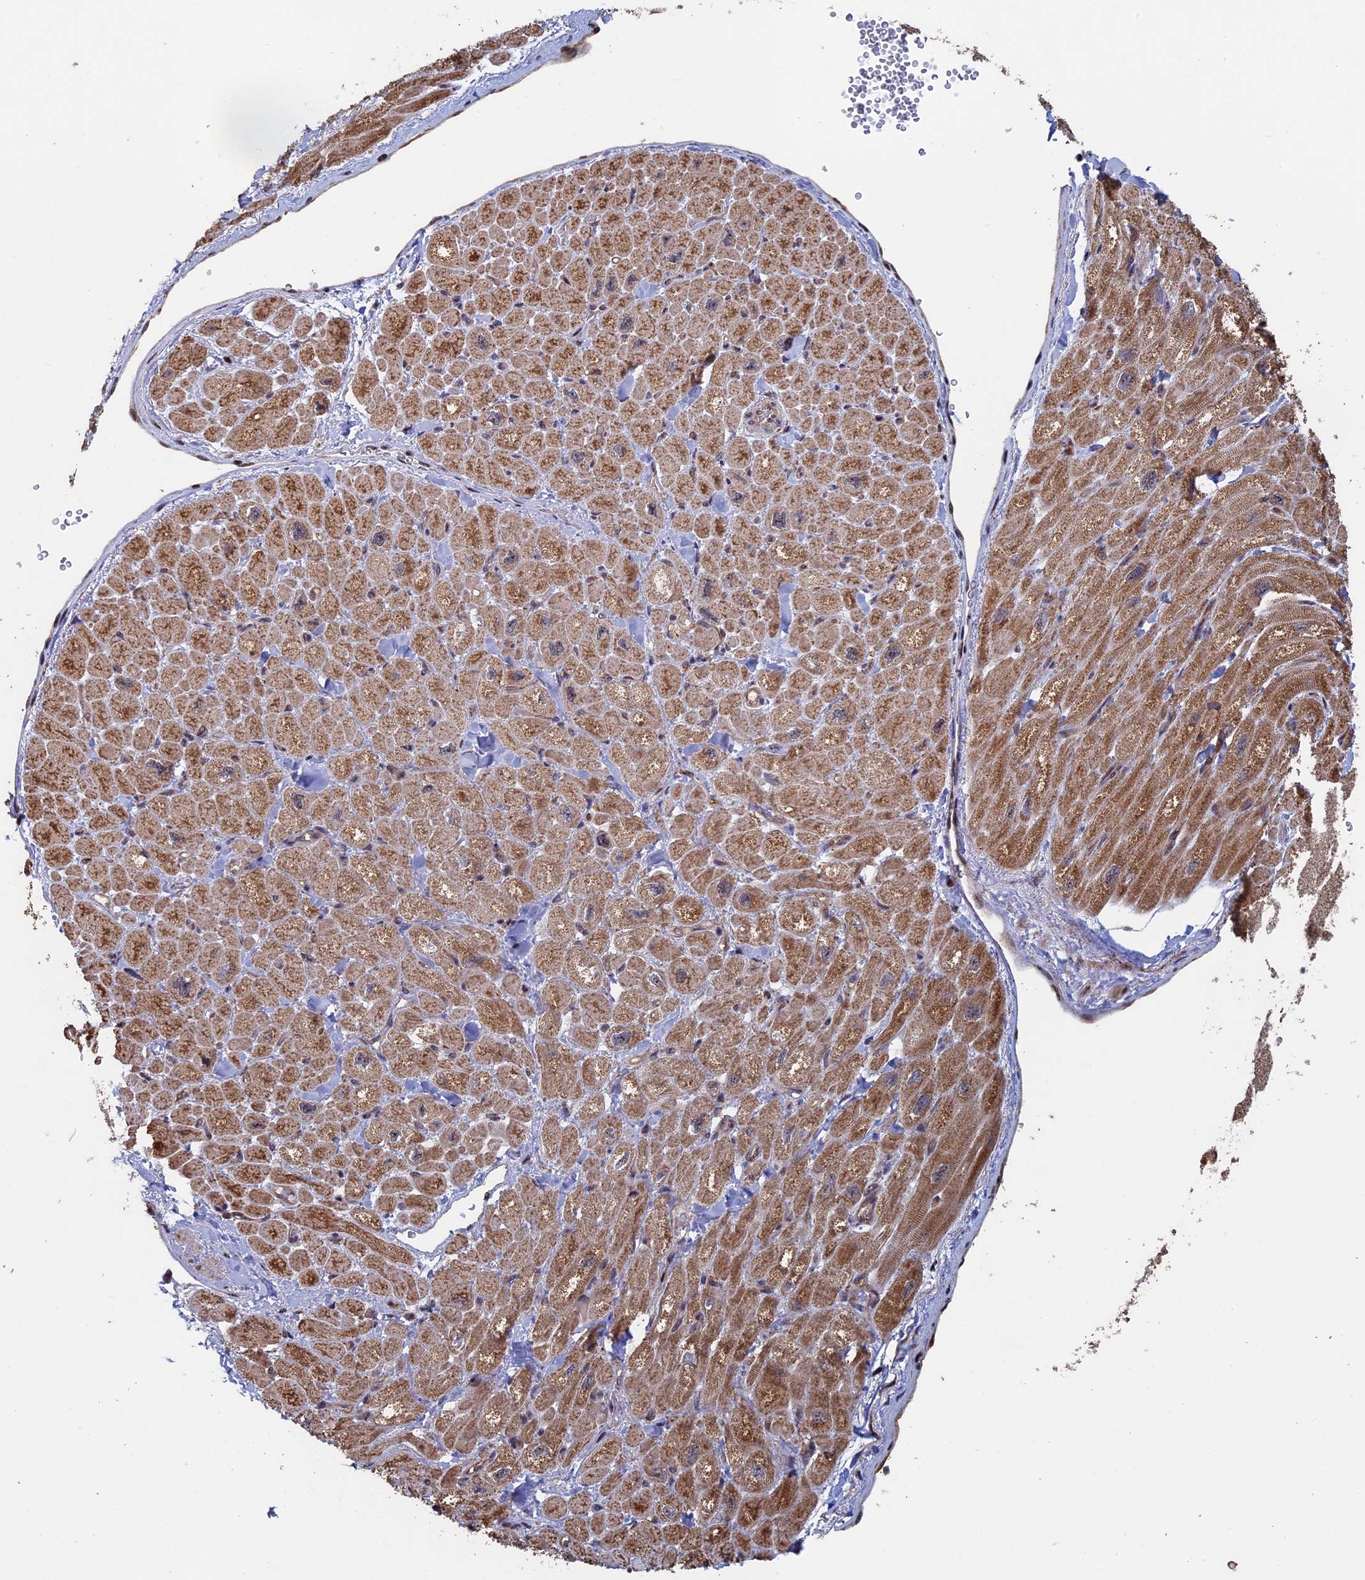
{"staining": {"intensity": "moderate", "quantity": "25%-75%", "location": "cytoplasmic/membranous,nuclear"}, "tissue": "heart muscle", "cell_type": "Cardiomyocytes", "image_type": "normal", "snomed": [{"axis": "morphology", "description": "Normal tissue, NOS"}, {"axis": "topography", "description": "Heart"}], "caption": "Immunohistochemistry of normal human heart muscle reveals medium levels of moderate cytoplasmic/membranous,nuclear staining in about 25%-75% of cardiomyocytes. Using DAB (brown) and hematoxylin (blue) stains, captured at high magnification using brightfield microscopy.", "gene": "KIAA1328", "patient": {"sex": "male", "age": 65}}